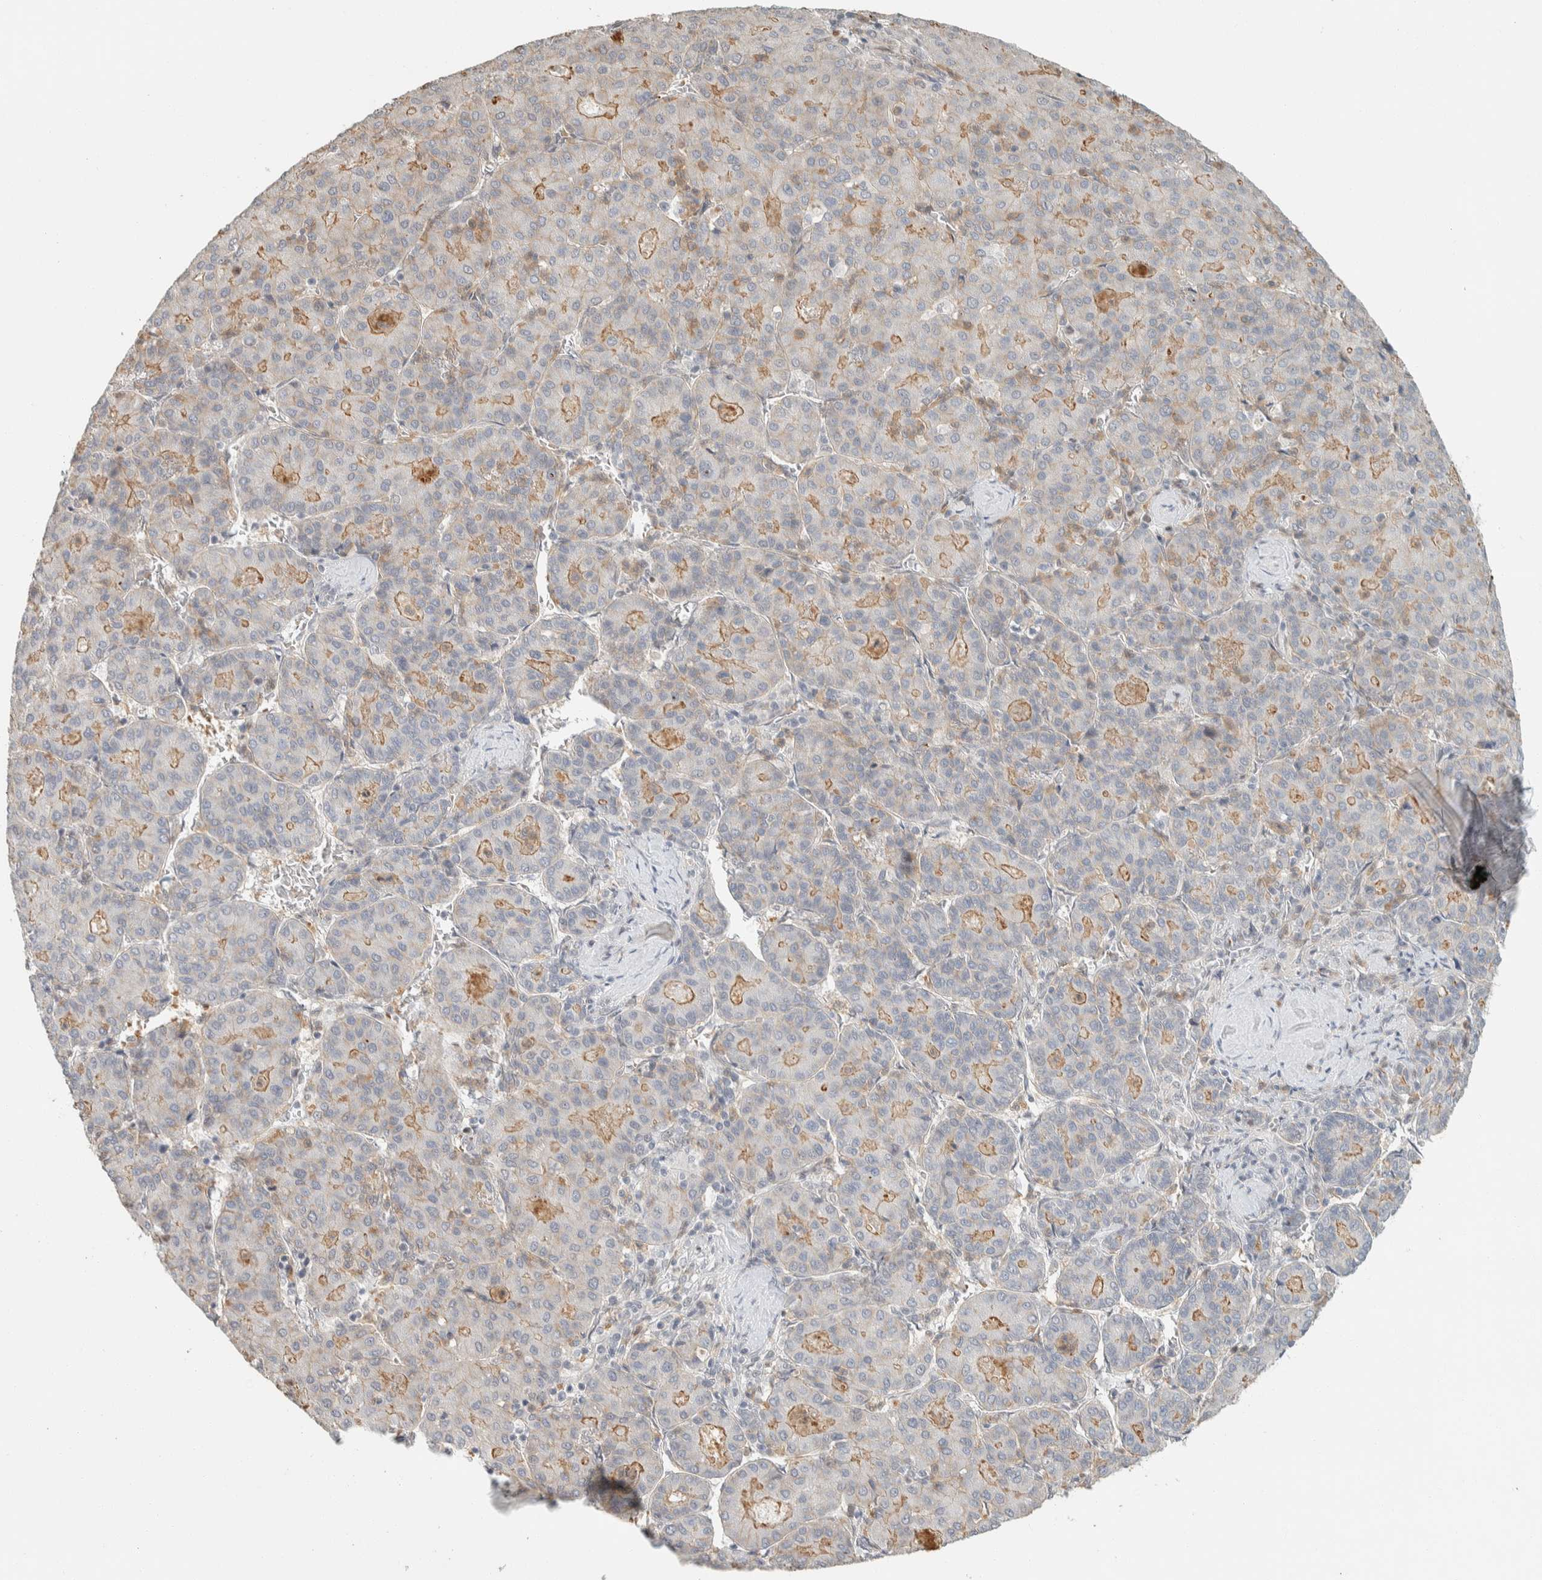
{"staining": {"intensity": "weak", "quantity": "25%-75%", "location": "cytoplasmic/membranous"}, "tissue": "liver cancer", "cell_type": "Tumor cells", "image_type": "cancer", "snomed": [{"axis": "morphology", "description": "Carcinoma, Hepatocellular, NOS"}, {"axis": "topography", "description": "Liver"}], "caption": "Immunohistochemical staining of liver cancer (hepatocellular carcinoma) displays weak cytoplasmic/membranous protein expression in about 25%-75% of tumor cells. The staining was performed using DAB (3,3'-diaminobenzidine), with brown indicating positive protein expression. Nuclei are stained blue with hematoxylin.", "gene": "ZBTB2", "patient": {"sex": "male", "age": 65}}